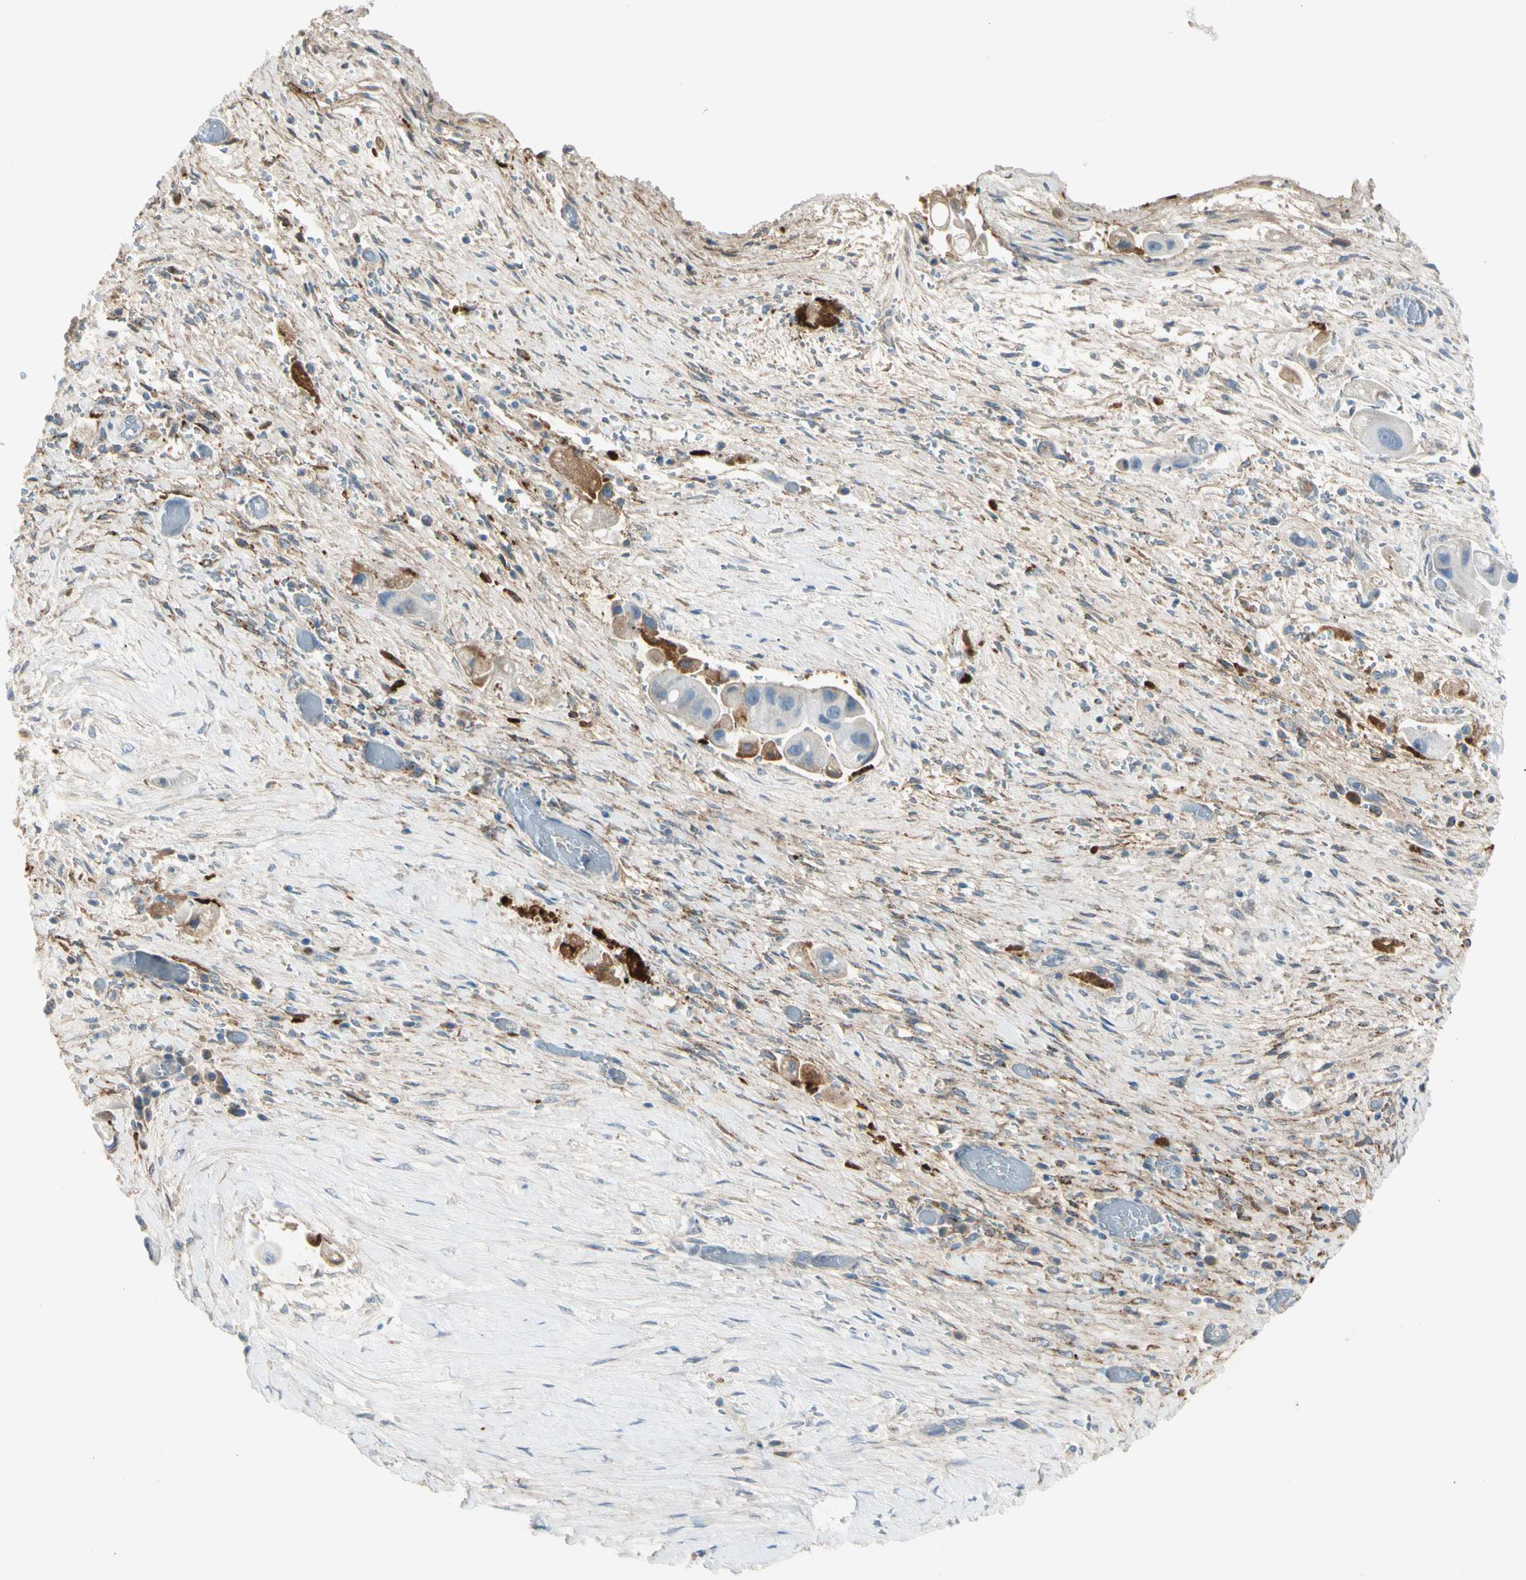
{"staining": {"intensity": "negative", "quantity": "none", "location": "none"}, "tissue": "liver cancer", "cell_type": "Tumor cells", "image_type": "cancer", "snomed": [{"axis": "morphology", "description": "Normal tissue, NOS"}, {"axis": "morphology", "description": "Cholangiocarcinoma"}, {"axis": "topography", "description": "Liver"}, {"axis": "topography", "description": "Peripheral nerve tissue"}], "caption": "Tumor cells are negative for brown protein staining in liver cancer.", "gene": "SERPIND1", "patient": {"sex": "male", "age": 50}}